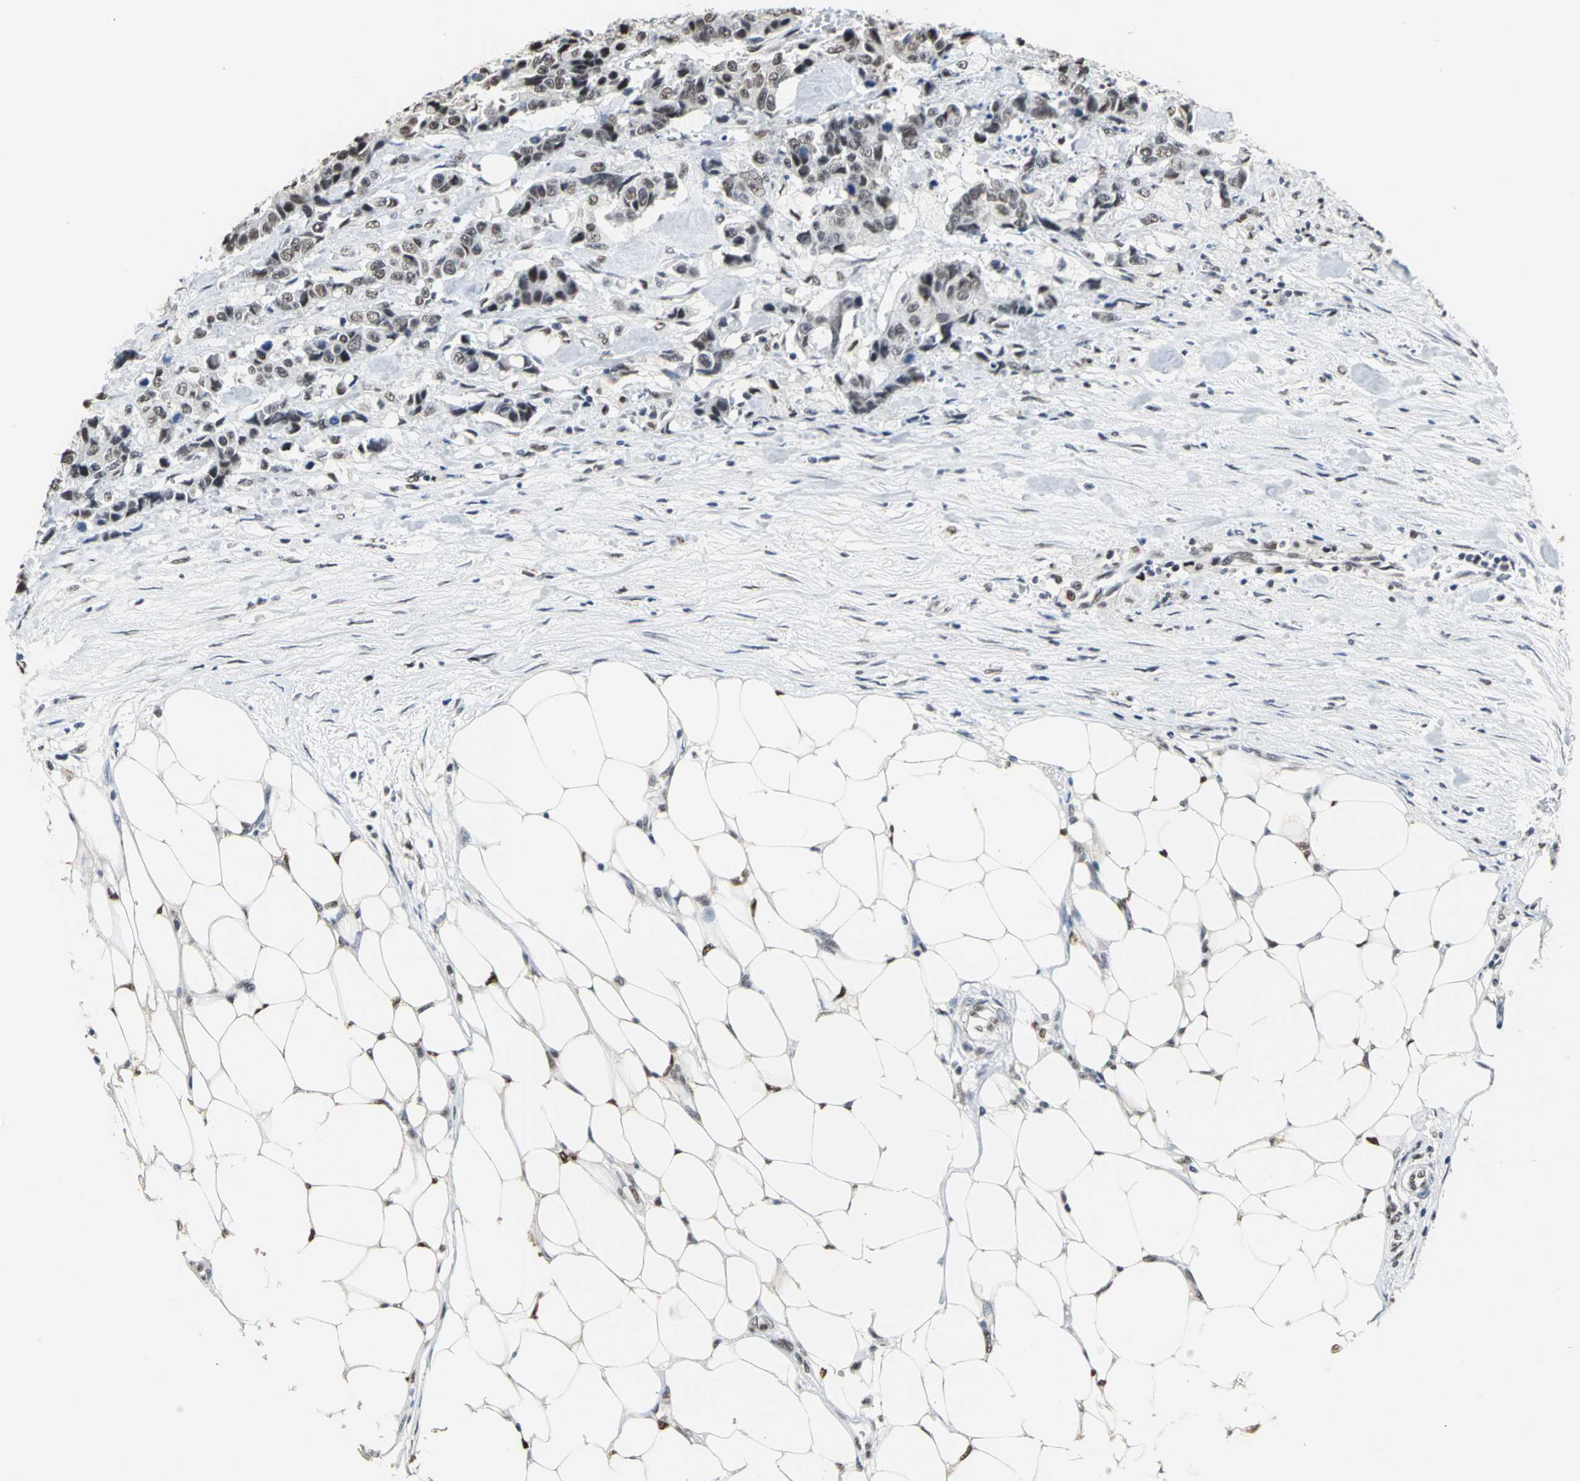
{"staining": {"intensity": "moderate", "quantity": "25%-75%", "location": "nuclear"}, "tissue": "colorectal cancer", "cell_type": "Tumor cells", "image_type": "cancer", "snomed": [{"axis": "morphology", "description": "Adenocarcinoma, NOS"}, {"axis": "topography", "description": "Colon"}], "caption": "Brown immunohistochemical staining in human adenocarcinoma (colorectal) shows moderate nuclear expression in about 25%-75% of tumor cells.", "gene": "CCDC88C", "patient": {"sex": "female", "age": 86}}